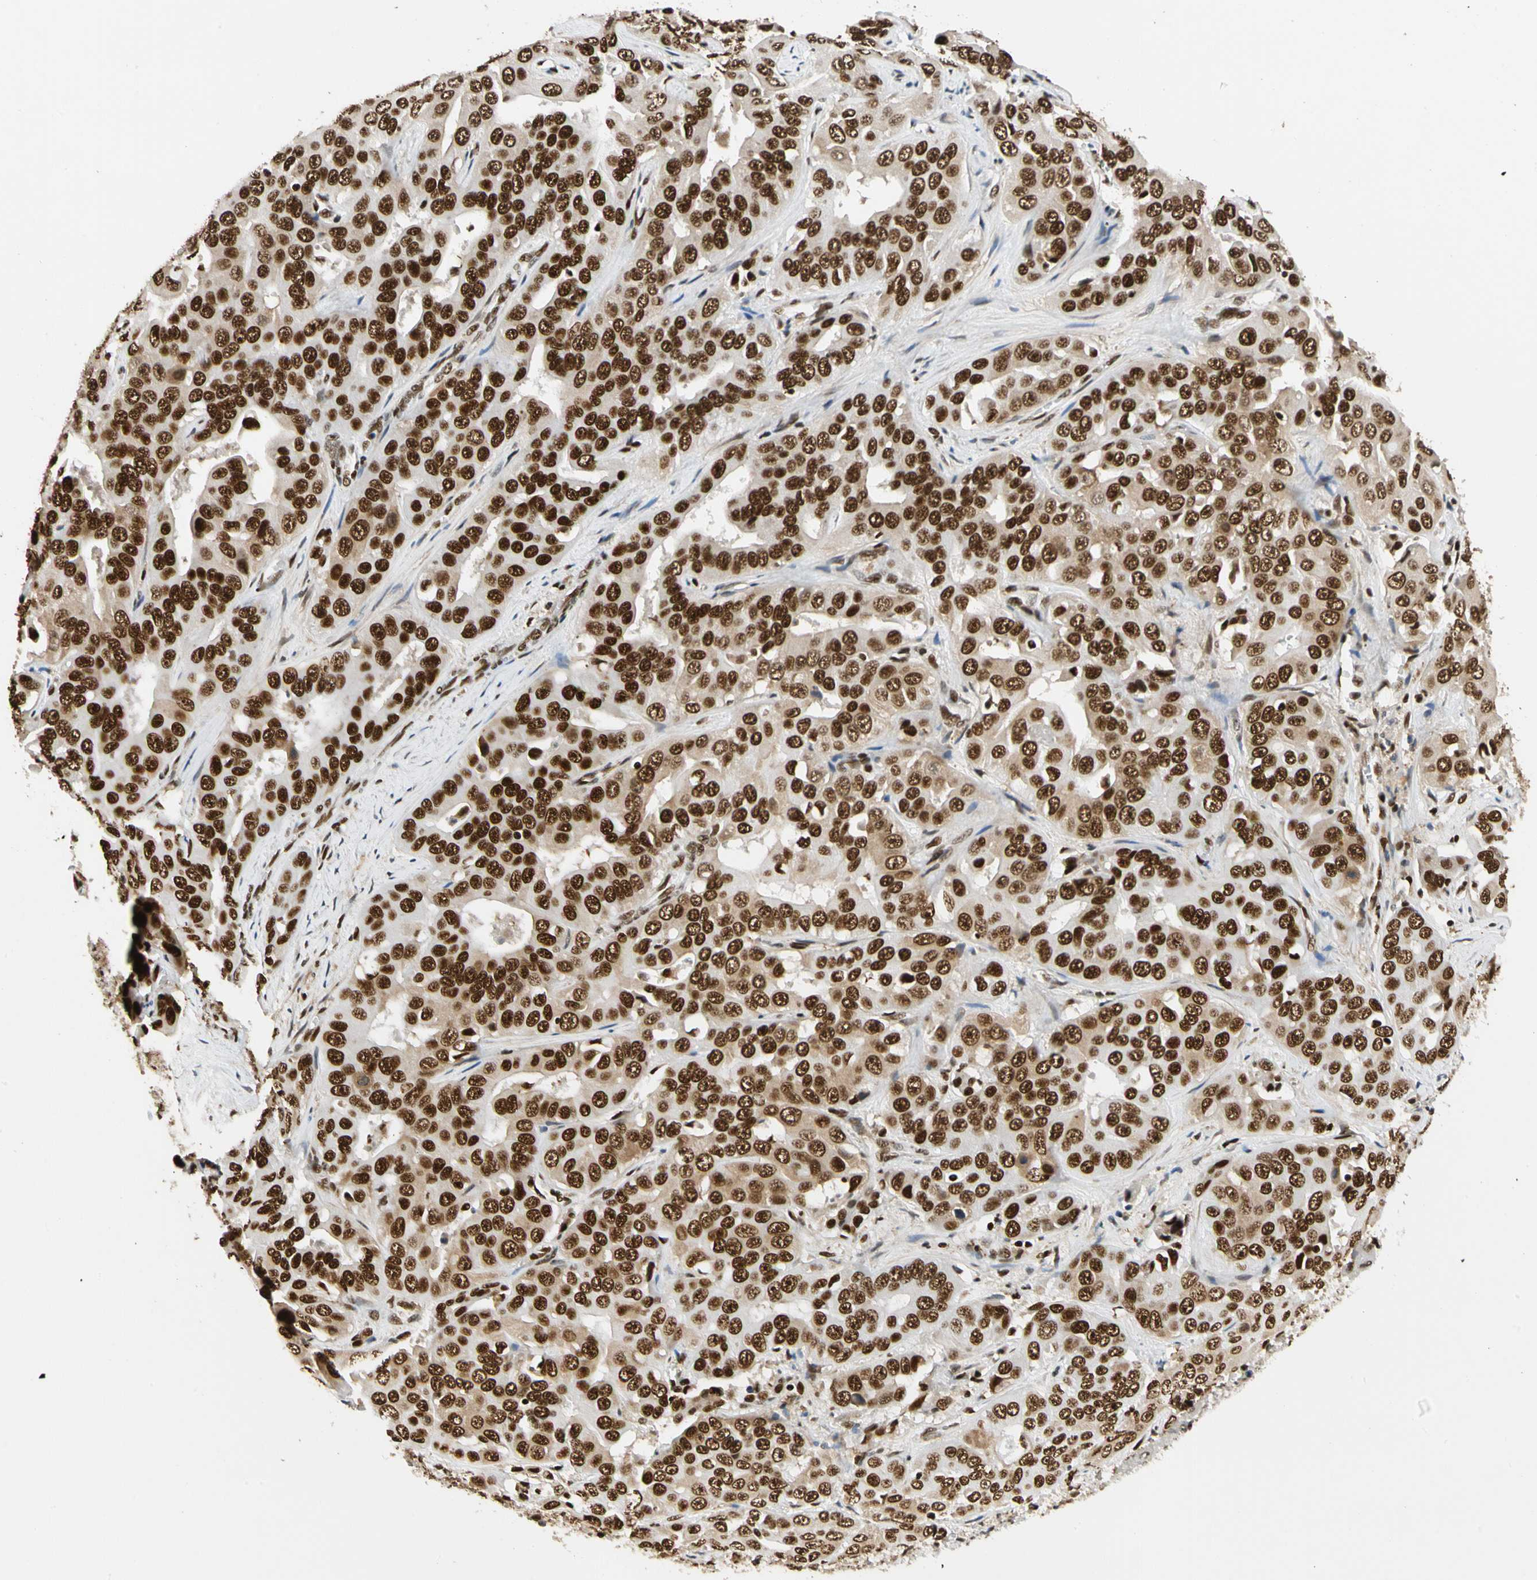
{"staining": {"intensity": "strong", "quantity": ">75%", "location": "cytoplasmic/membranous,nuclear"}, "tissue": "liver cancer", "cell_type": "Tumor cells", "image_type": "cancer", "snomed": [{"axis": "morphology", "description": "Cholangiocarcinoma"}, {"axis": "topography", "description": "Liver"}], "caption": "High-power microscopy captured an immunohistochemistry photomicrograph of cholangiocarcinoma (liver), revealing strong cytoplasmic/membranous and nuclear staining in about >75% of tumor cells.", "gene": "CDK12", "patient": {"sex": "female", "age": 52}}